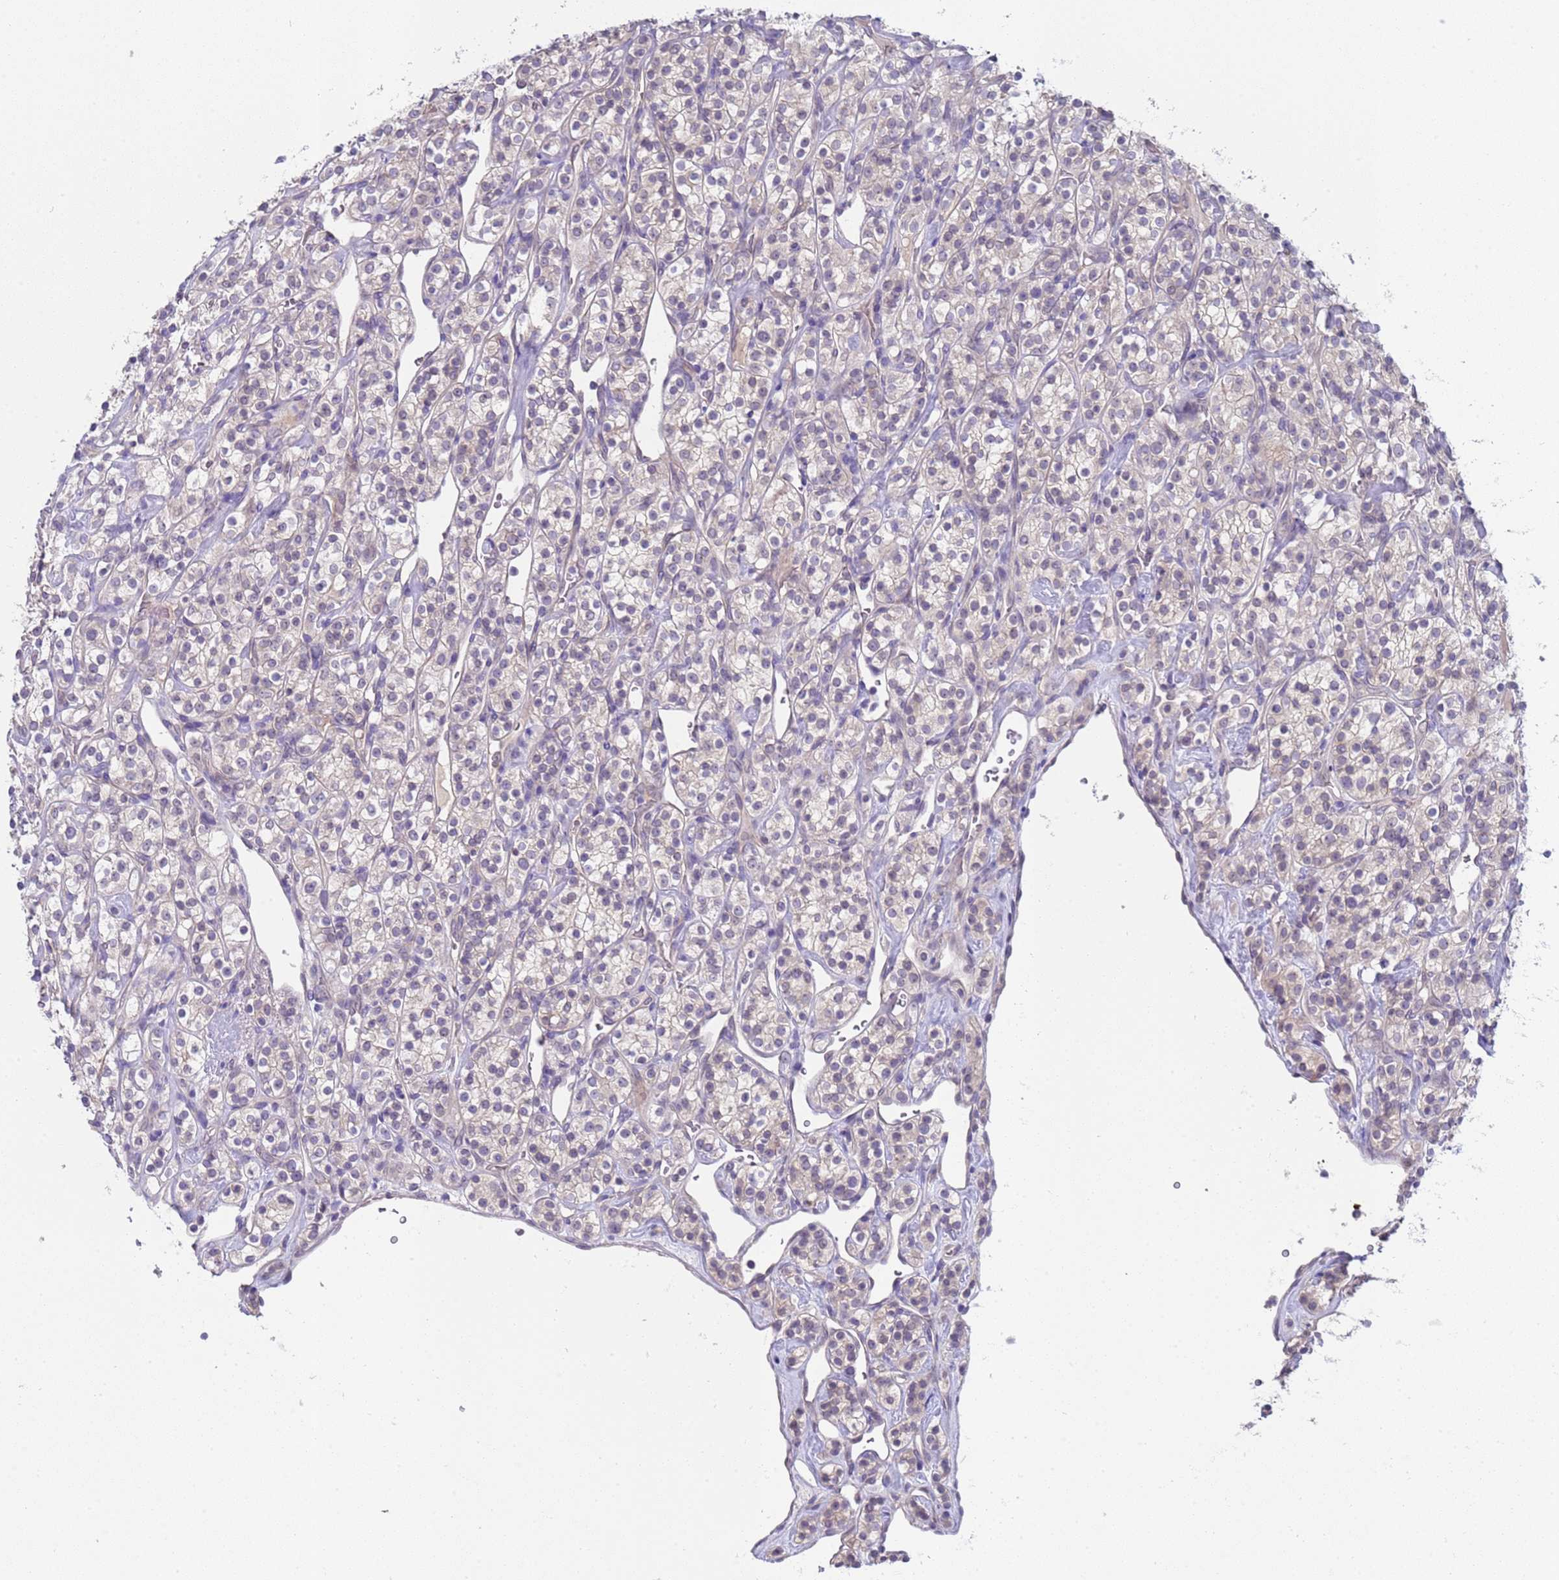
{"staining": {"intensity": "negative", "quantity": "none", "location": "none"}, "tissue": "renal cancer", "cell_type": "Tumor cells", "image_type": "cancer", "snomed": [{"axis": "morphology", "description": "Adenocarcinoma, NOS"}, {"axis": "topography", "description": "Kidney"}], "caption": "Micrograph shows no protein staining in tumor cells of renal cancer tissue.", "gene": "TRMT10A", "patient": {"sex": "male", "age": 77}}